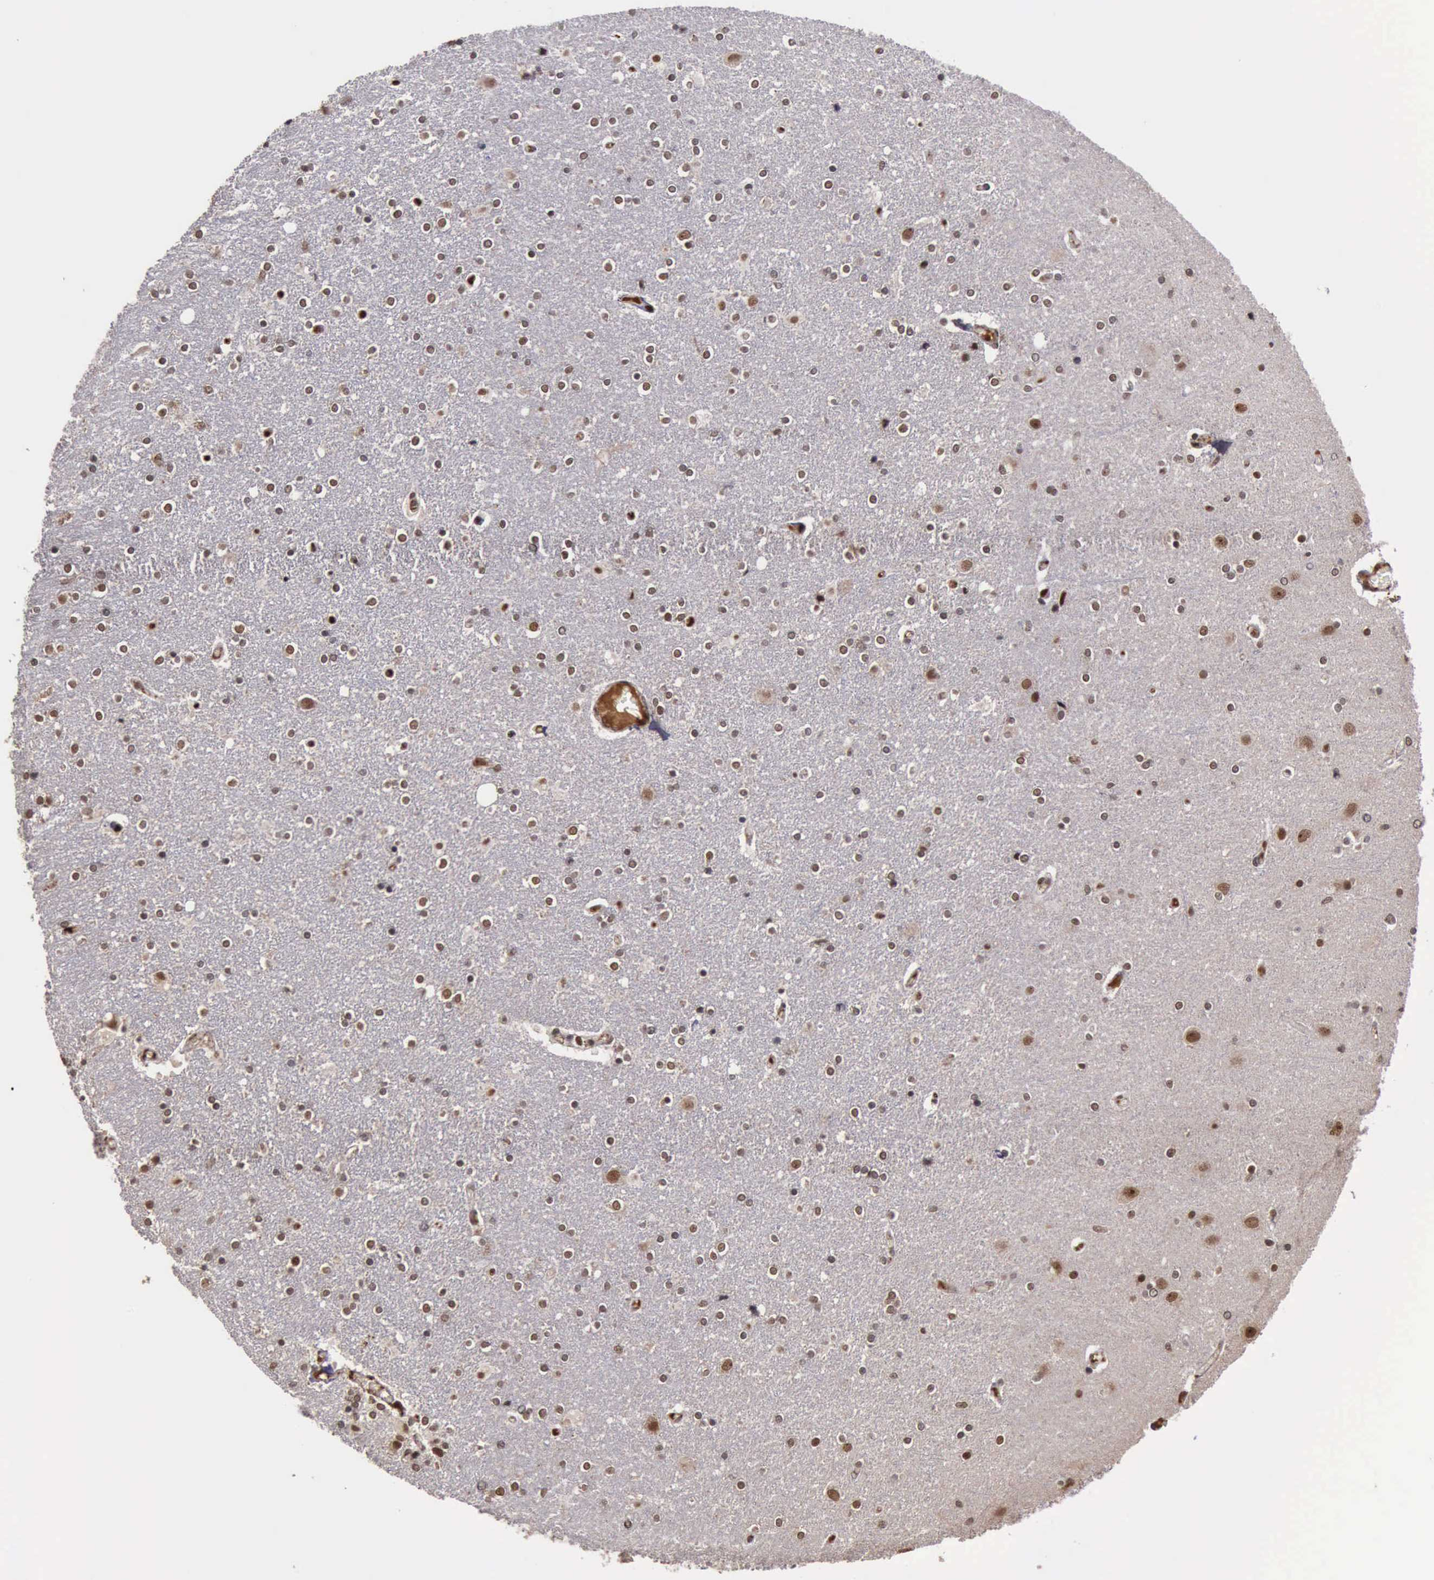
{"staining": {"intensity": "weak", "quantity": "25%-75%", "location": "nuclear"}, "tissue": "caudate", "cell_type": "Glial cells", "image_type": "normal", "snomed": [{"axis": "morphology", "description": "Normal tissue, NOS"}, {"axis": "topography", "description": "Lateral ventricle wall"}], "caption": "High-magnification brightfield microscopy of benign caudate stained with DAB (brown) and counterstained with hematoxylin (blue). glial cells exhibit weak nuclear positivity is present in about25%-75% of cells. Using DAB (3,3'-diaminobenzidine) (brown) and hematoxylin (blue) stains, captured at high magnification using brightfield microscopy.", "gene": "TRMT2A", "patient": {"sex": "female", "age": 54}}